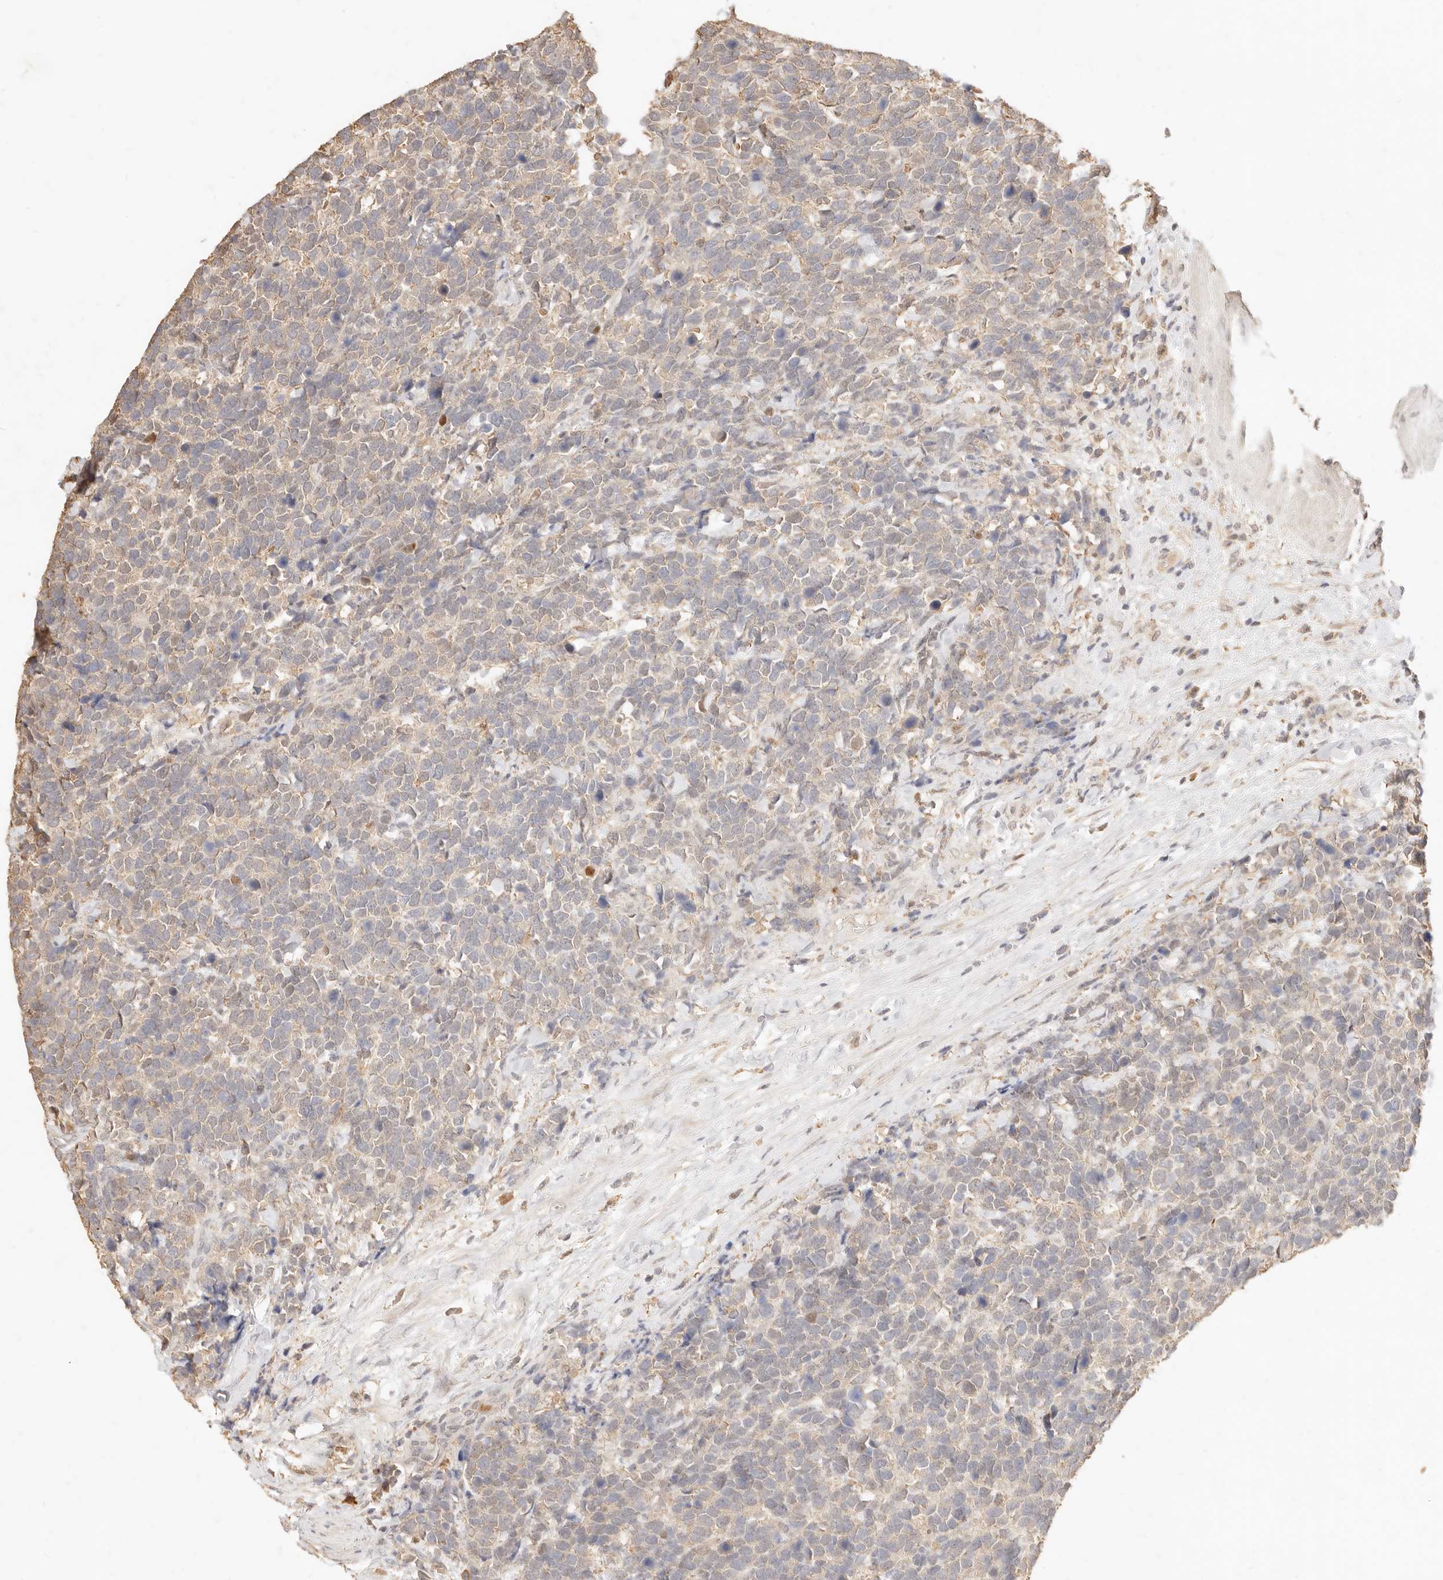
{"staining": {"intensity": "weak", "quantity": ">75%", "location": "cytoplasmic/membranous"}, "tissue": "urothelial cancer", "cell_type": "Tumor cells", "image_type": "cancer", "snomed": [{"axis": "morphology", "description": "Urothelial carcinoma, High grade"}, {"axis": "topography", "description": "Urinary bladder"}], "caption": "Urothelial cancer stained for a protein exhibits weak cytoplasmic/membranous positivity in tumor cells.", "gene": "TMTC2", "patient": {"sex": "female", "age": 82}}